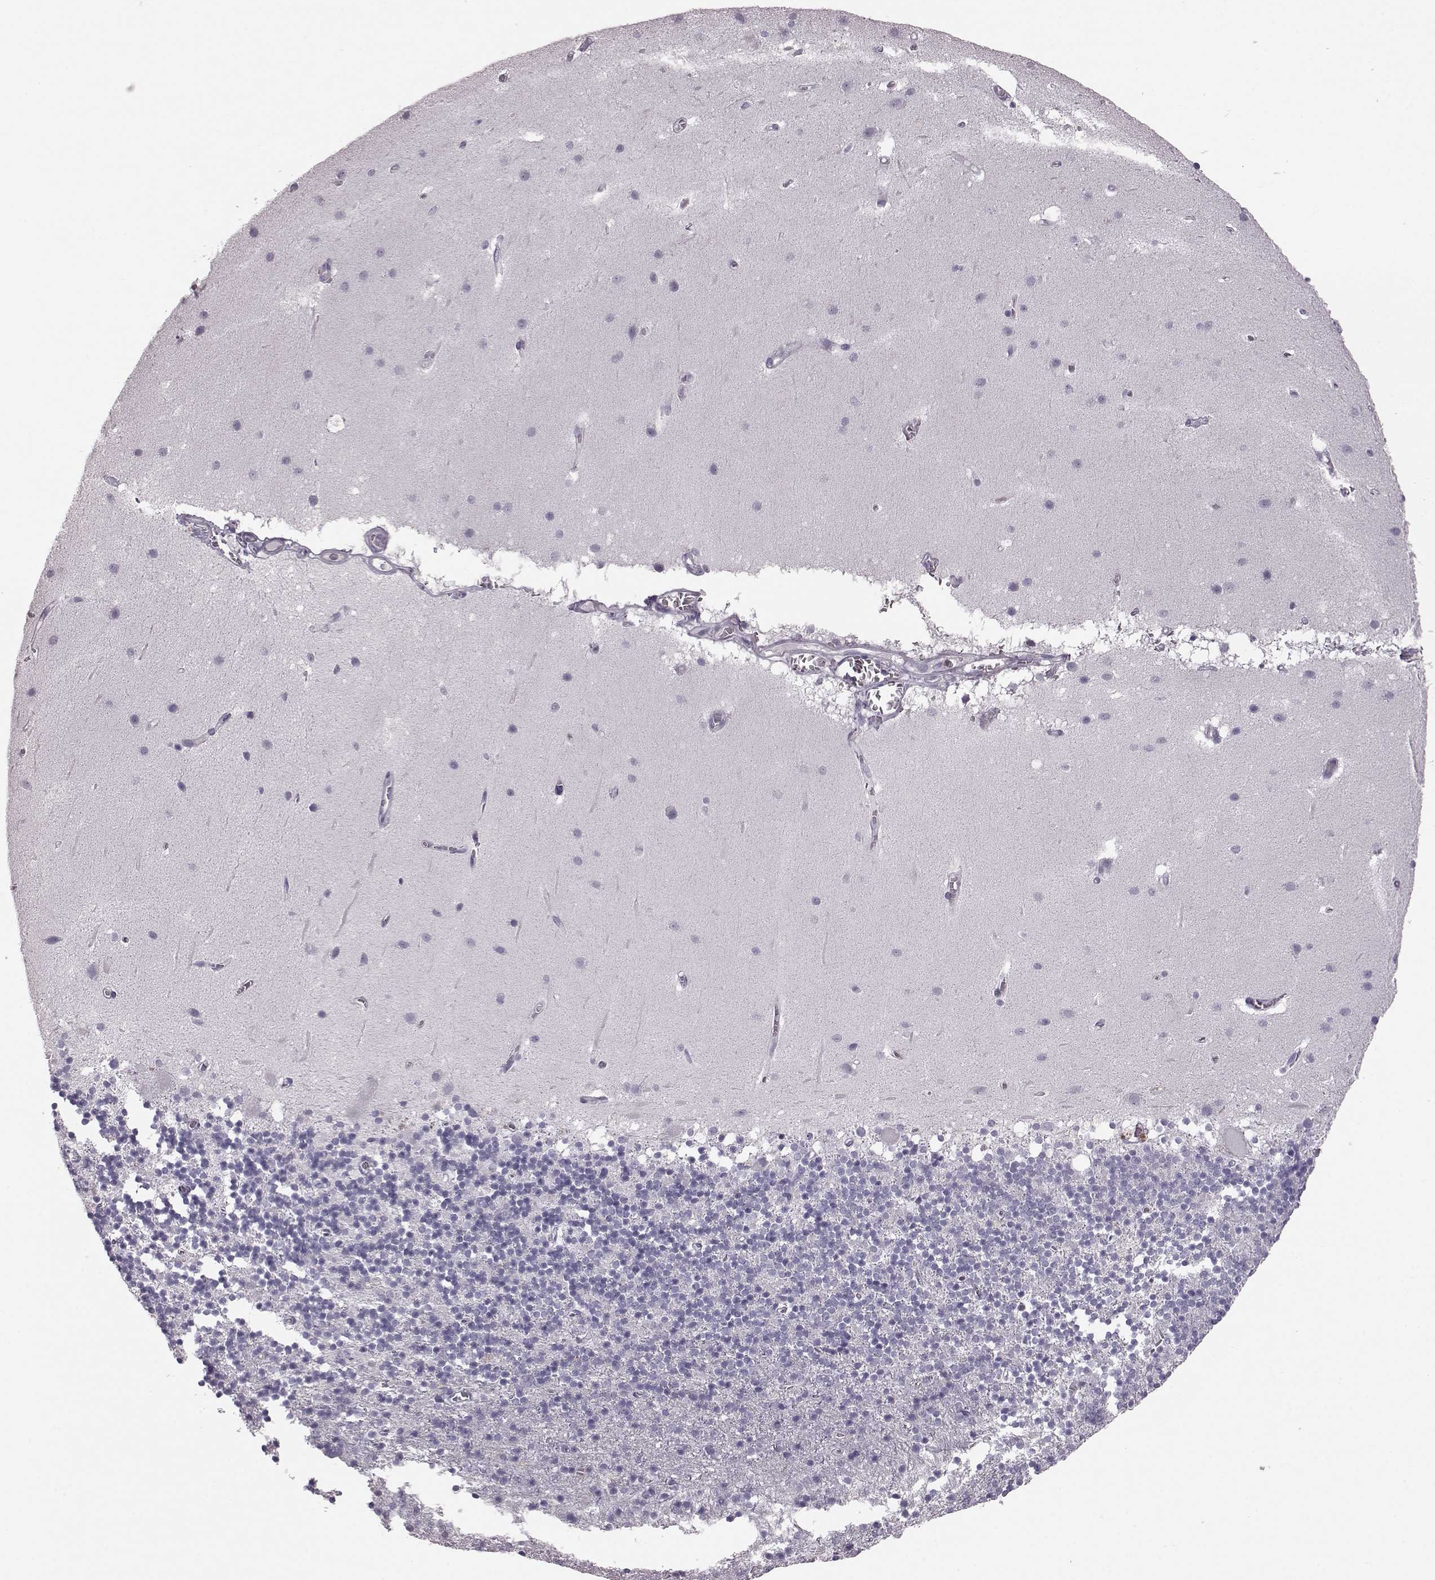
{"staining": {"intensity": "negative", "quantity": "none", "location": "none"}, "tissue": "cerebellum", "cell_type": "Cells in granular layer", "image_type": "normal", "snomed": [{"axis": "morphology", "description": "Normal tissue, NOS"}, {"axis": "topography", "description": "Cerebellum"}], "caption": "Histopathology image shows no significant protein positivity in cells in granular layer of unremarkable cerebellum.", "gene": "CRYBA2", "patient": {"sex": "male", "age": 70}}